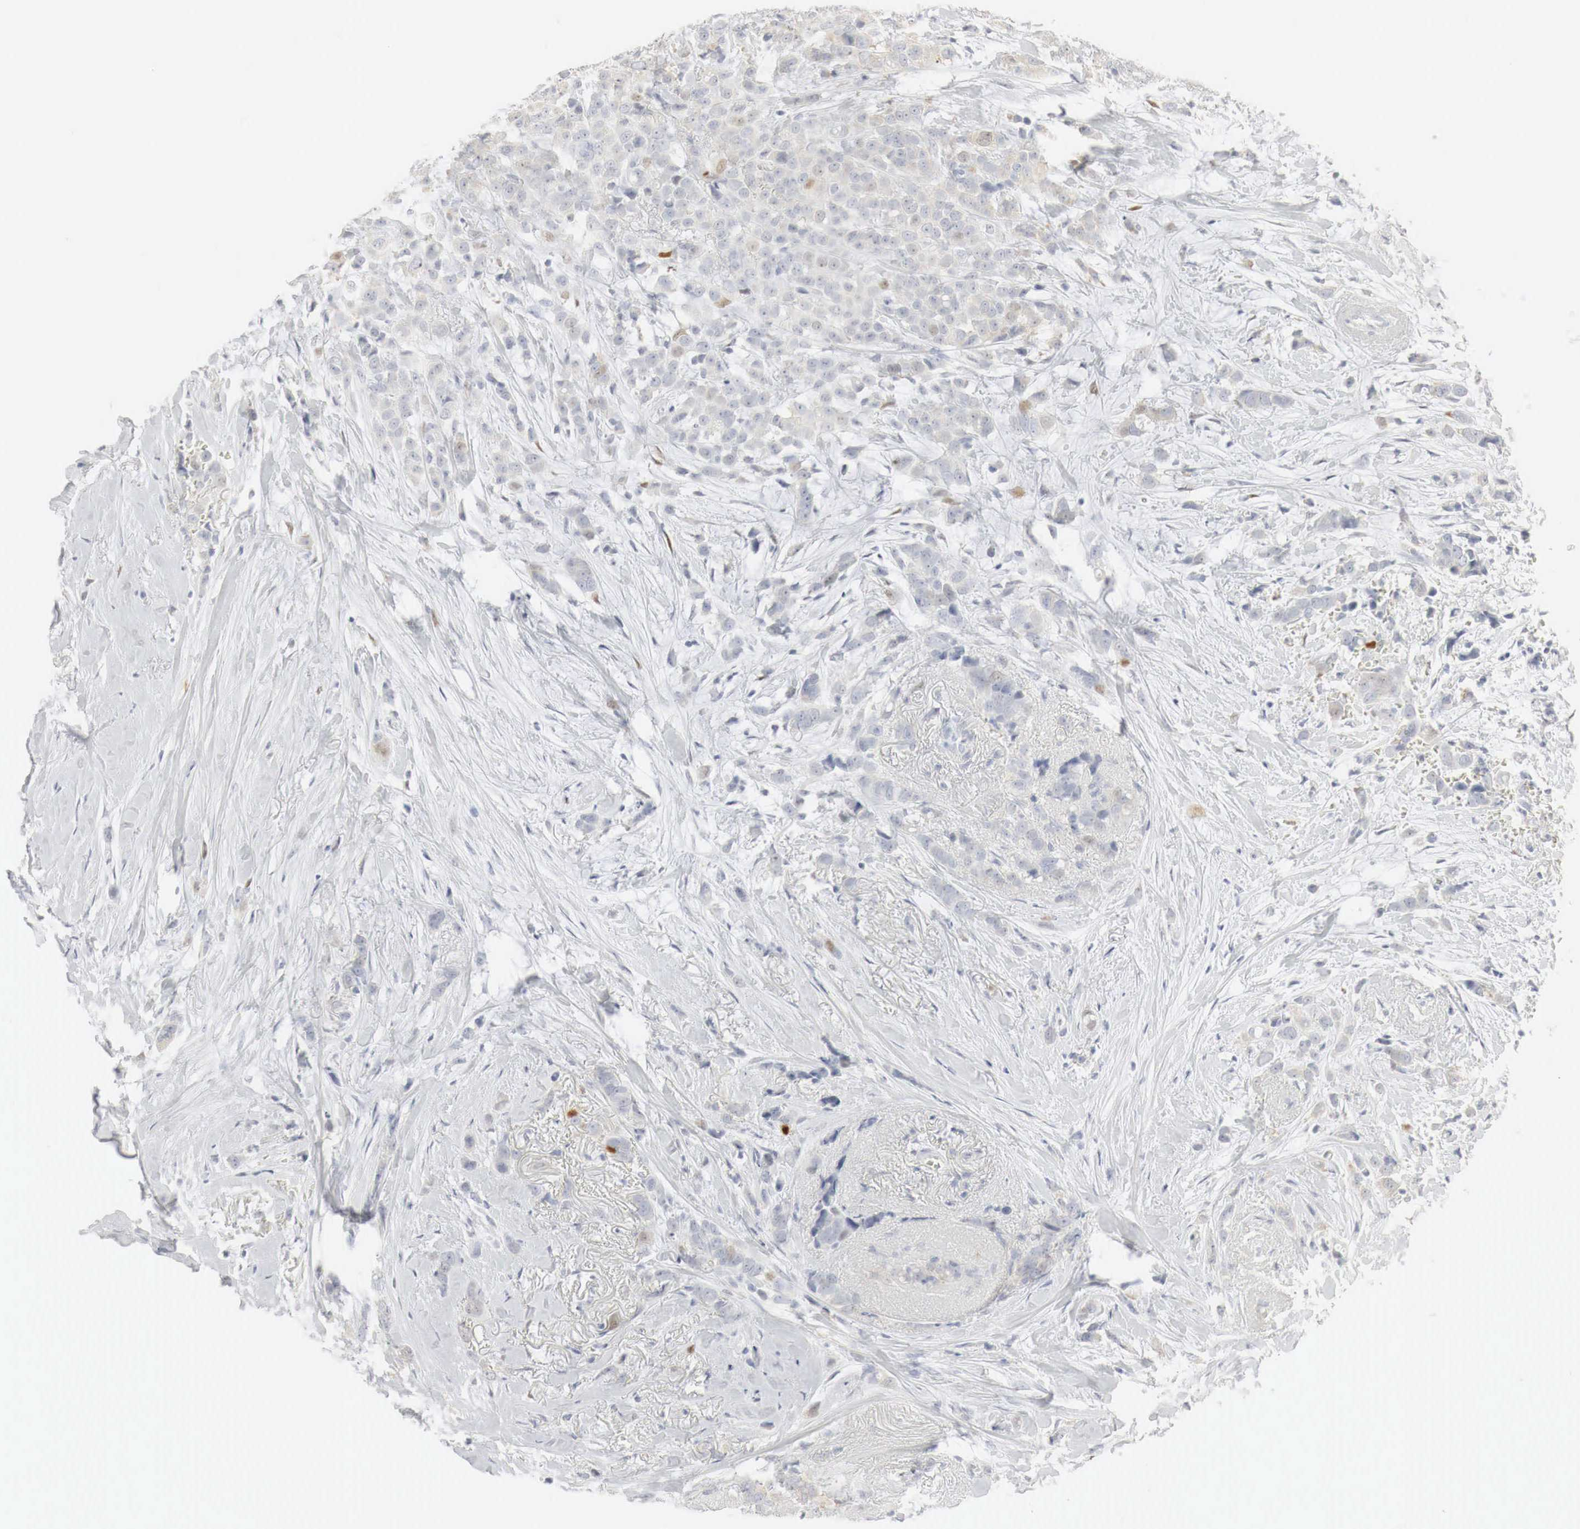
{"staining": {"intensity": "weak", "quantity": "<25%", "location": "cytoplasmic/membranous"}, "tissue": "breast cancer", "cell_type": "Tumor cells", "image_type": "cancer", "snomed": [{"axis": "morphology", "description": "Lobular carcinoma"}, {"axis": "topography", "description": "Breast"}], "caption": "Immunohistochemistry (IHC) histopathology image of neoplastic tissue: human lobular carcinoma (breast) stained with DAB exhibits no significant protein staining in tumor cells.", "gene": "TP63", "patient": {"sex": "female", "age": 57}}